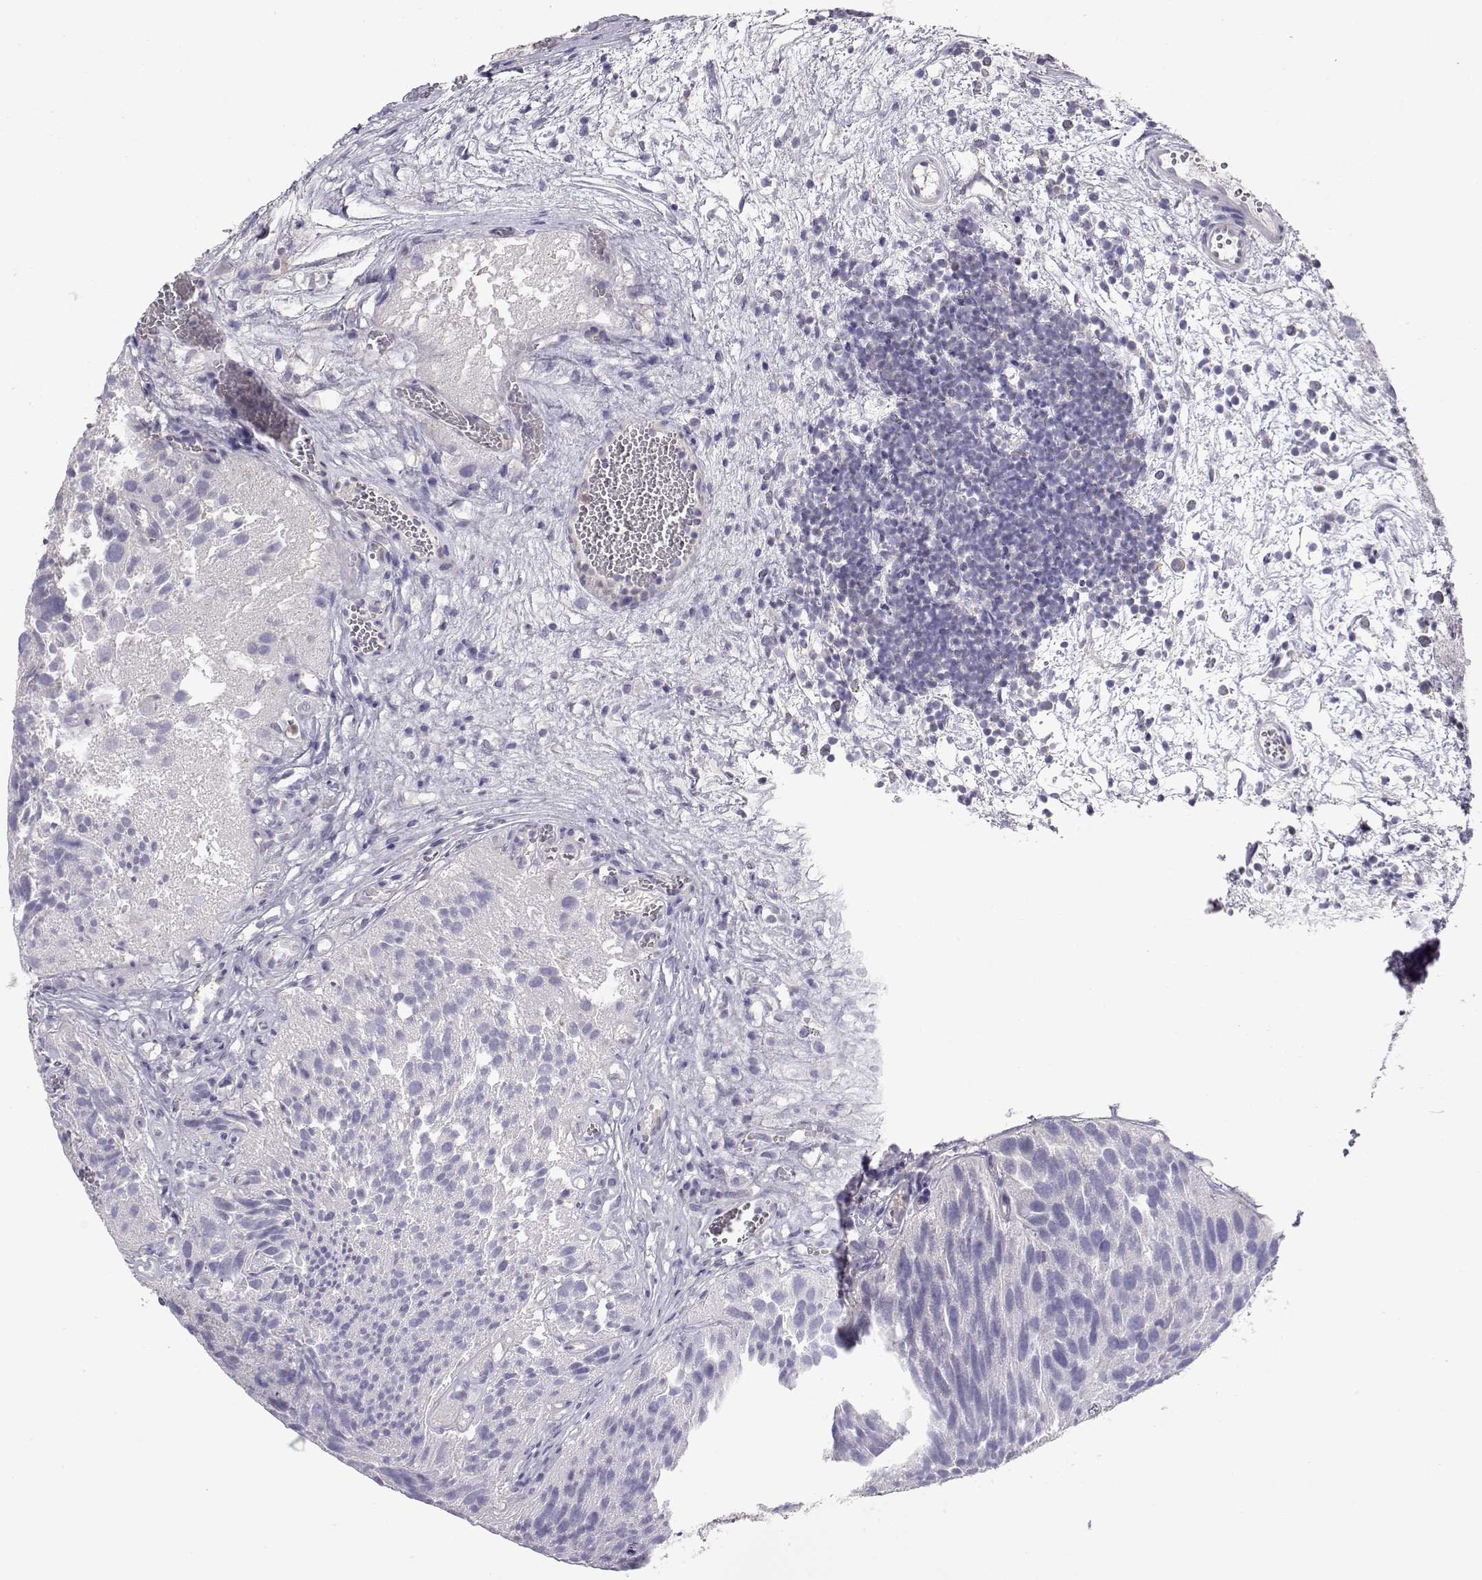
{"staining": {"intensity": "negative", "quantity": "none", "location": "none"}, "tissue": "urothelial cancer", "cell_type": "Tumor cells", "image_type": "cancer", "snomed": [{"axis": "morphology", "description": "Urothelial carcinoma, Low grade"}, {"axis": "topography", "description": "Urinary bladder"}], "caption": "Urothelial carcinoma (low-grade) stained for a protein using immunohistochemistry exhibits no positivity tumor cells.", "gene": "NCAM2", "patient": {"sex": "female", "age": 69}}